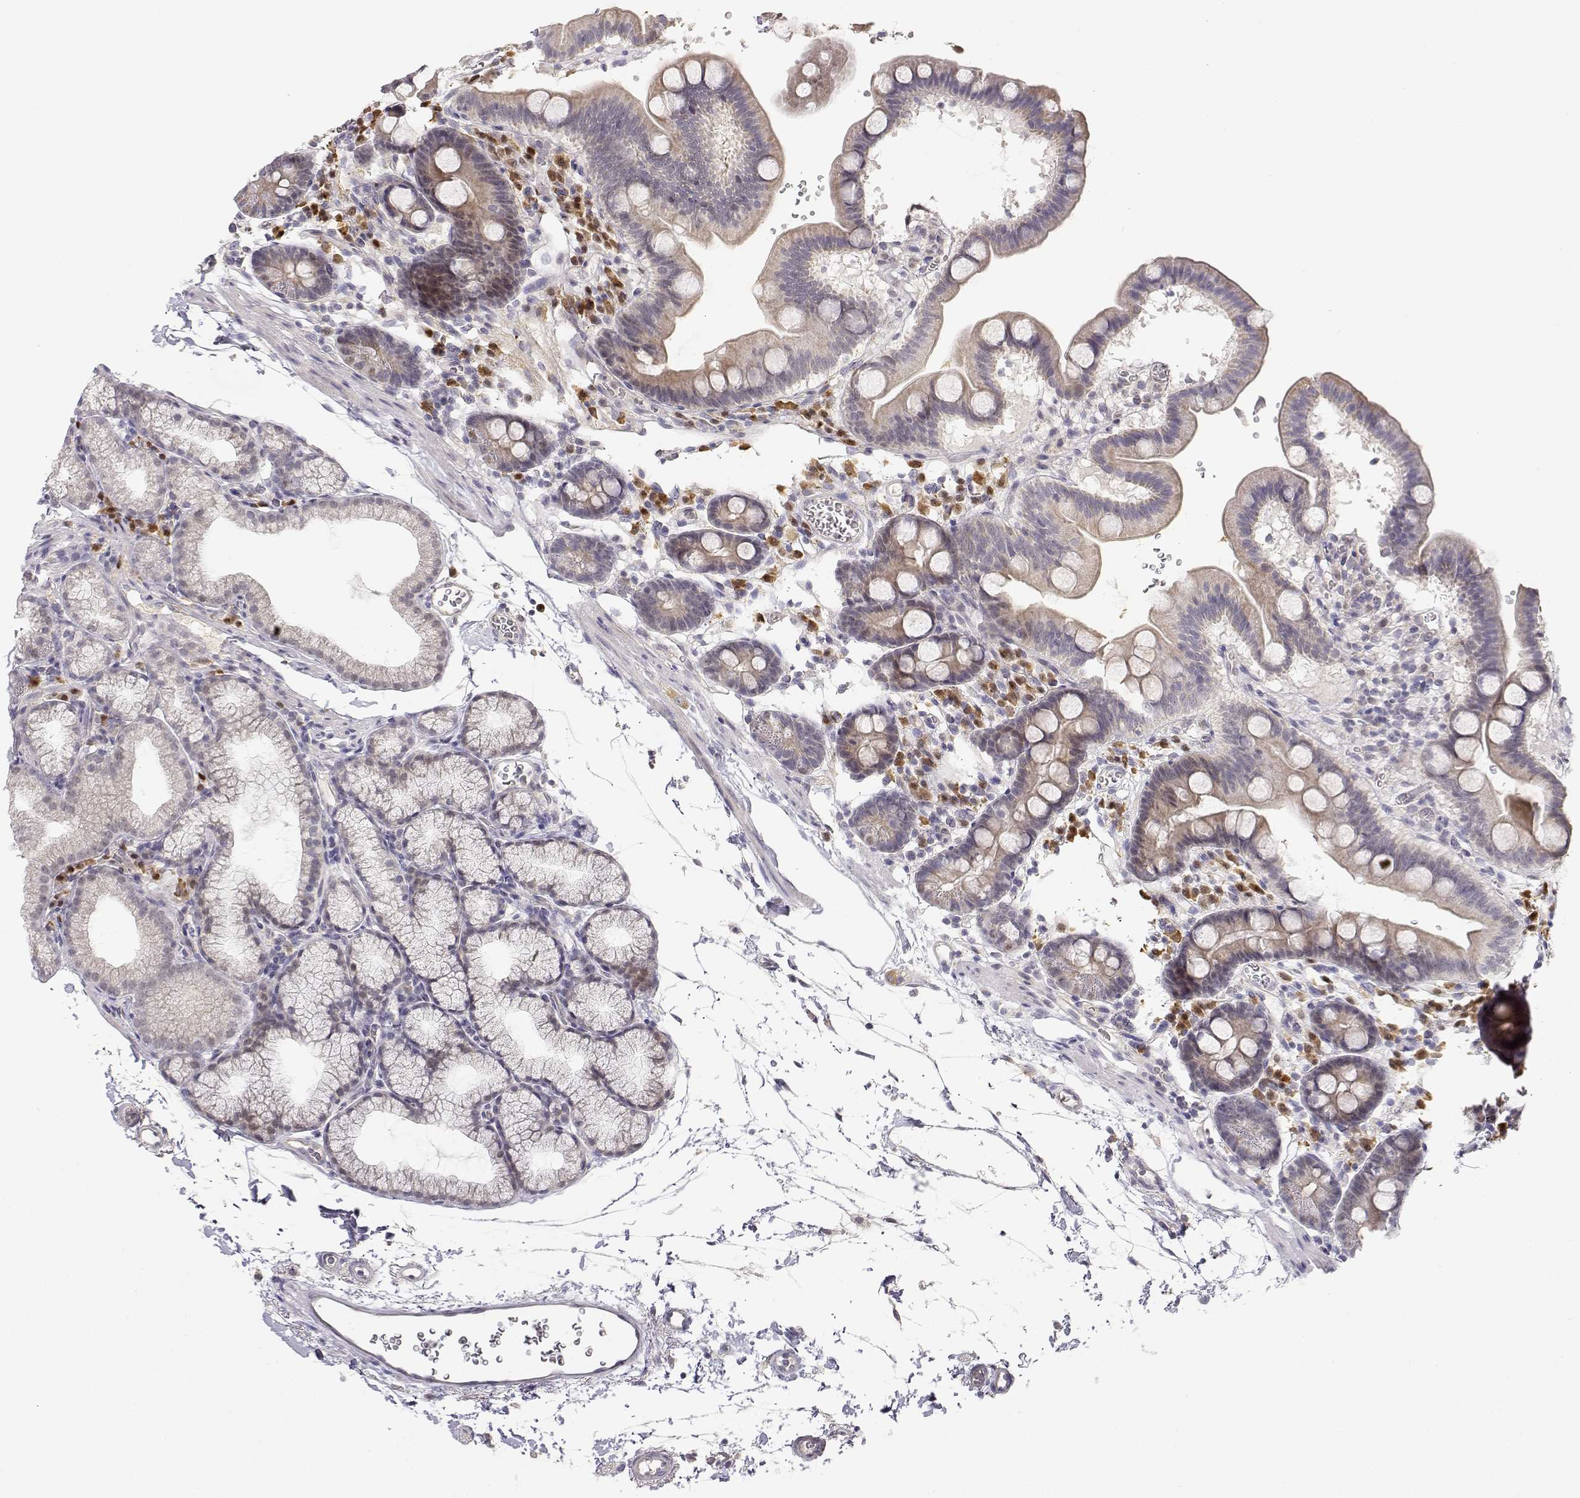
{"staining": {"intensity": "weak", "quantity": "25%-75%", "location": "cytoplasmic/membranous"}, "tissue": "duodenum", "cell_type": "Glandular cells", "image_type": "normal", "snomed": [{"axis": "morphology", "description": "Normal tissue, NOS"}, {"axis": "topography", "description": "Duodenum"}], "caption": "A low amount of weak cytoplasmic/membranous positivity is seen in about 25%-75% of glandular cells in unremarkable duodenum. Immunohistochemistry stains the protein of interest in brown and the nuclei are stained blue.", "gene": "EAF2", "patient": {"sex": "male", "age": 59}}